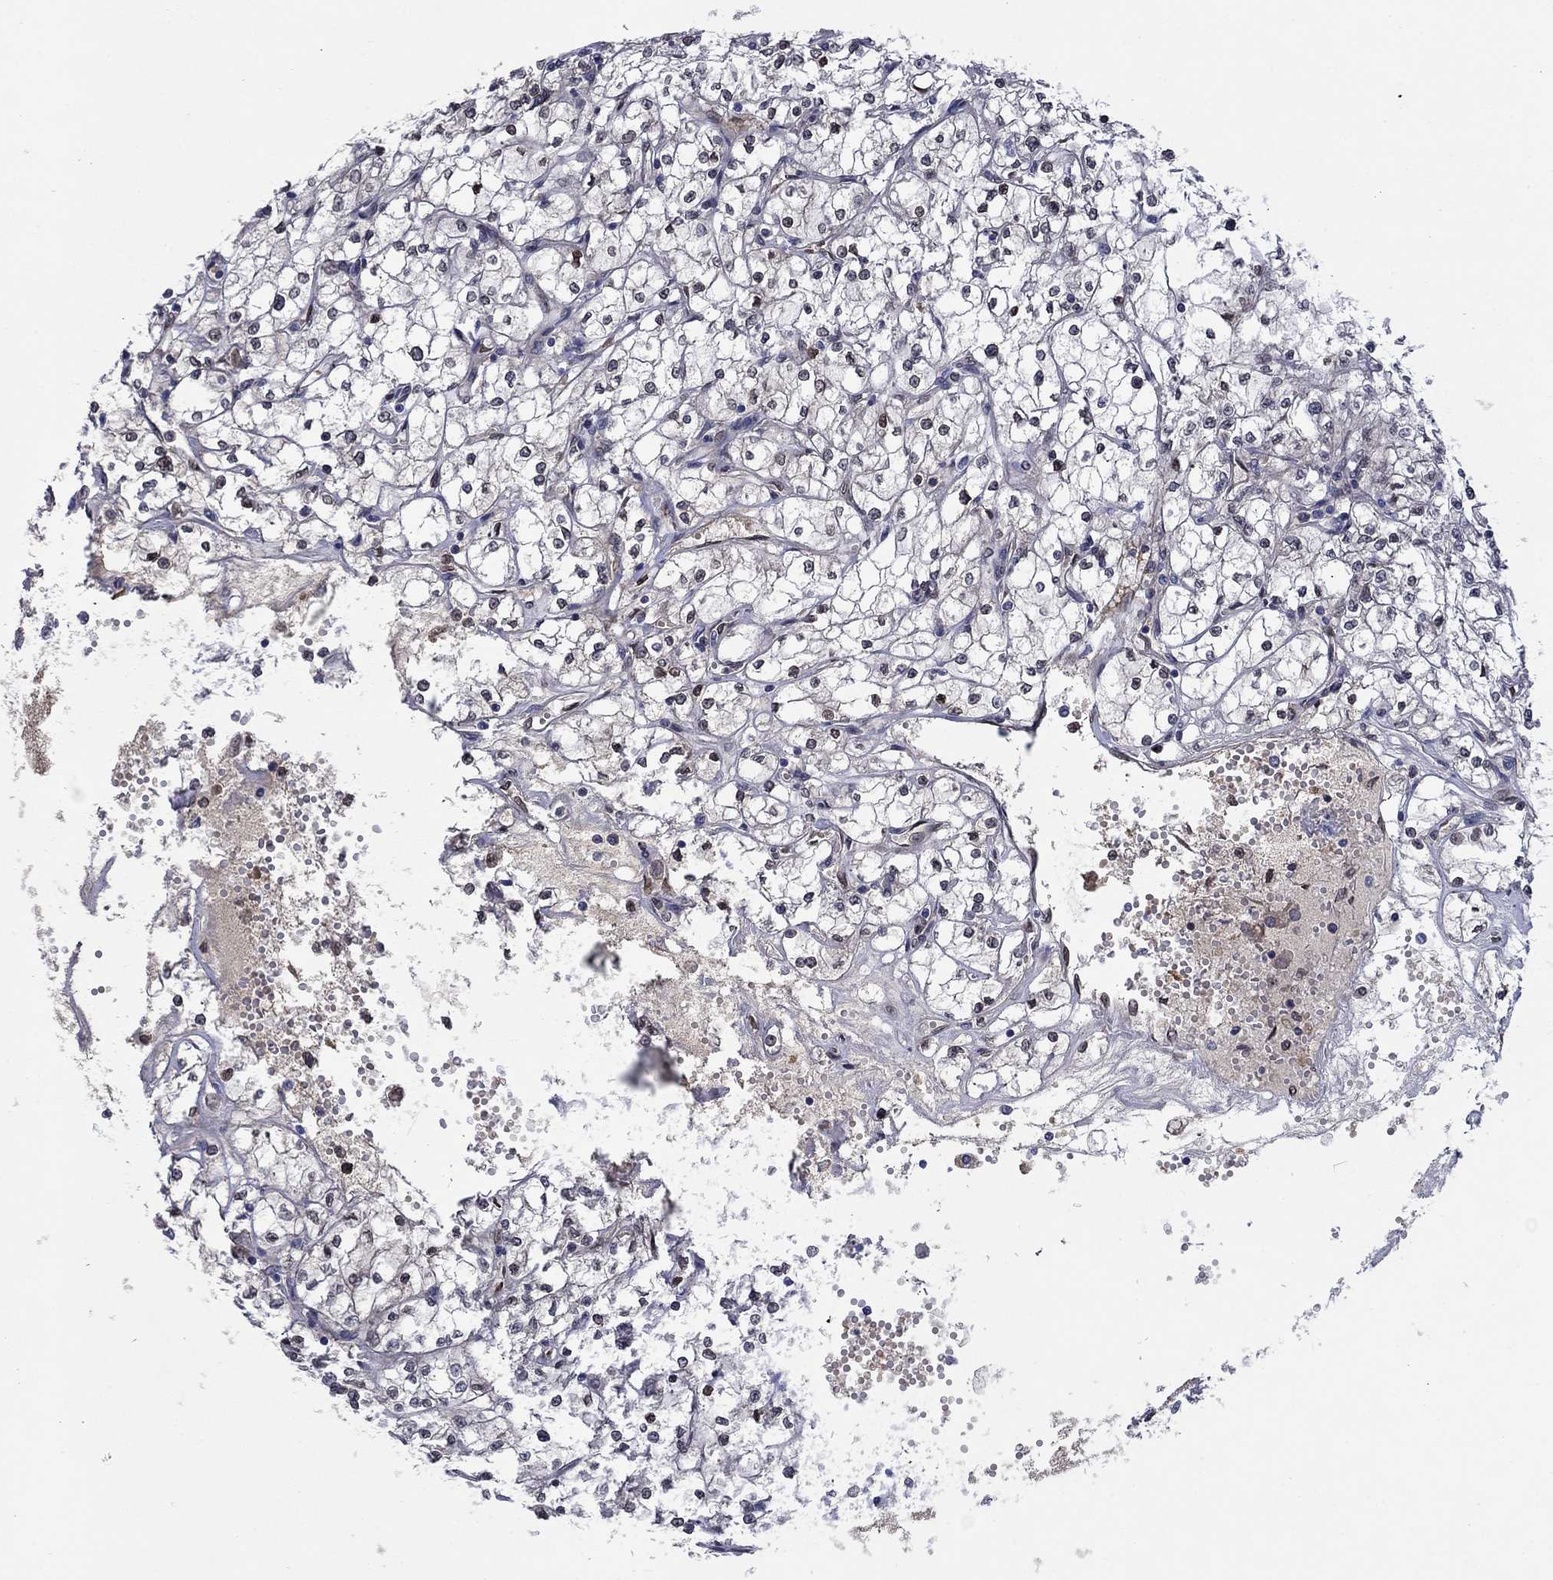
{"staining": {"intensity": "negative", "quantity": "none", "location": "none"}, "tissue": "renal cancer", "cell_type": "Tumor cells", "image_type": "cancer", "snomed": [{"axis": "morphology", "description": "Adenocarcinoma, NOS"}, {"axis": "topography", "description": "Kidney"}], "caption": "A photomicrograph of human renal cancer (adenocarcinoma) is negative for staining in tumor cells. (Stains: DAB IHC with hematoxylin counter stain, Microscopy: brightfield microscopy at high magnification).", "gene": "EMC9", "patient": {"sex": "male", "age": 67}}